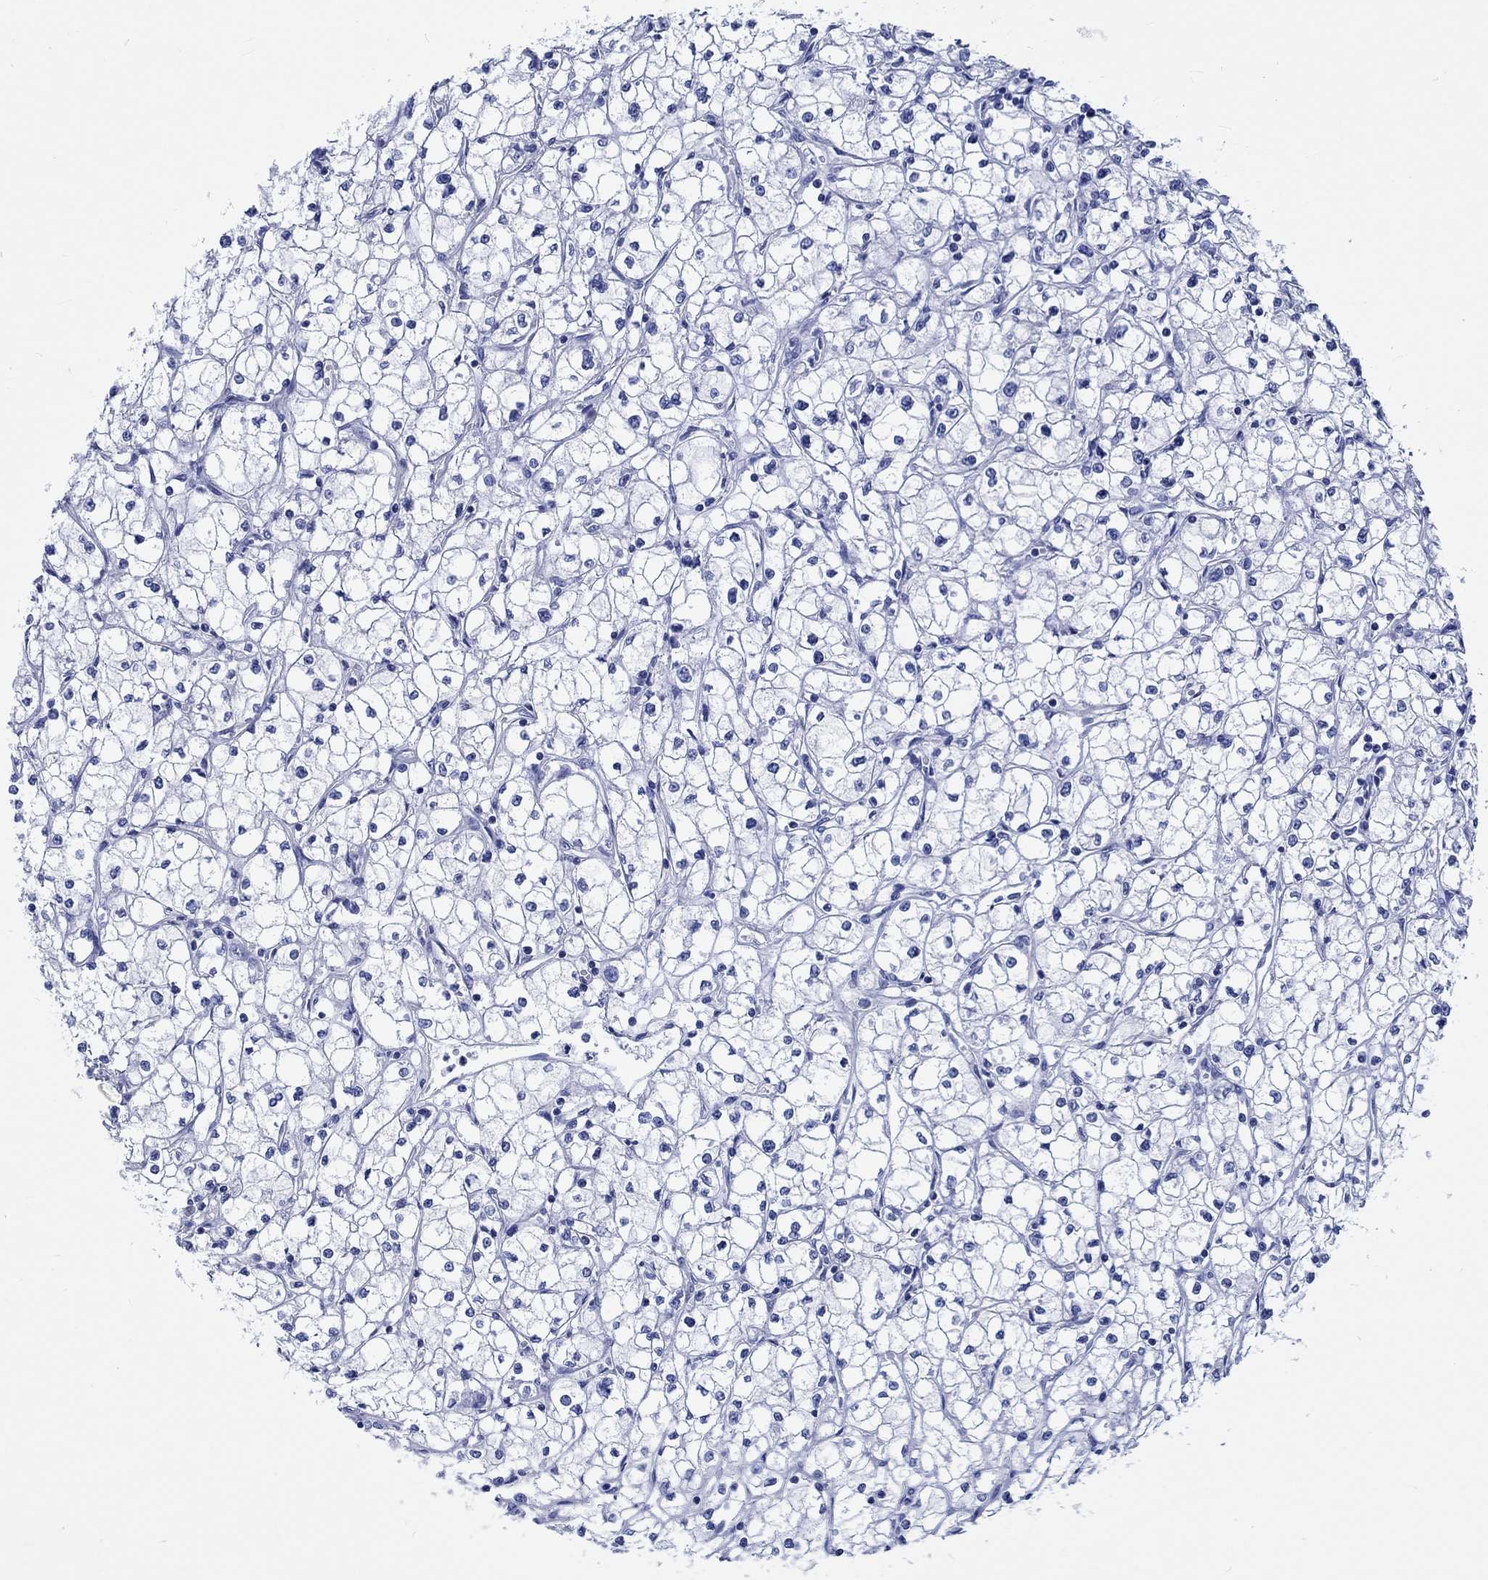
{"staining": {"intensity": "negative", "quantity": "none", "location": "none"}, "tissue": "renal cancer", "cell_type": "Tumor cells", "image_type": "cancer", "snomed": [{"axis": "morphology", "description": "Adenocarcinoma, NOS"}, {"axis": "topography", "description": "Kidney"}], "caption": "A micrograph of human adenocarcinoma (renal) is negative for staining in tumor cells.", "gene": "PTPRN2", "patient": {"sex": "male", "age": 67}}